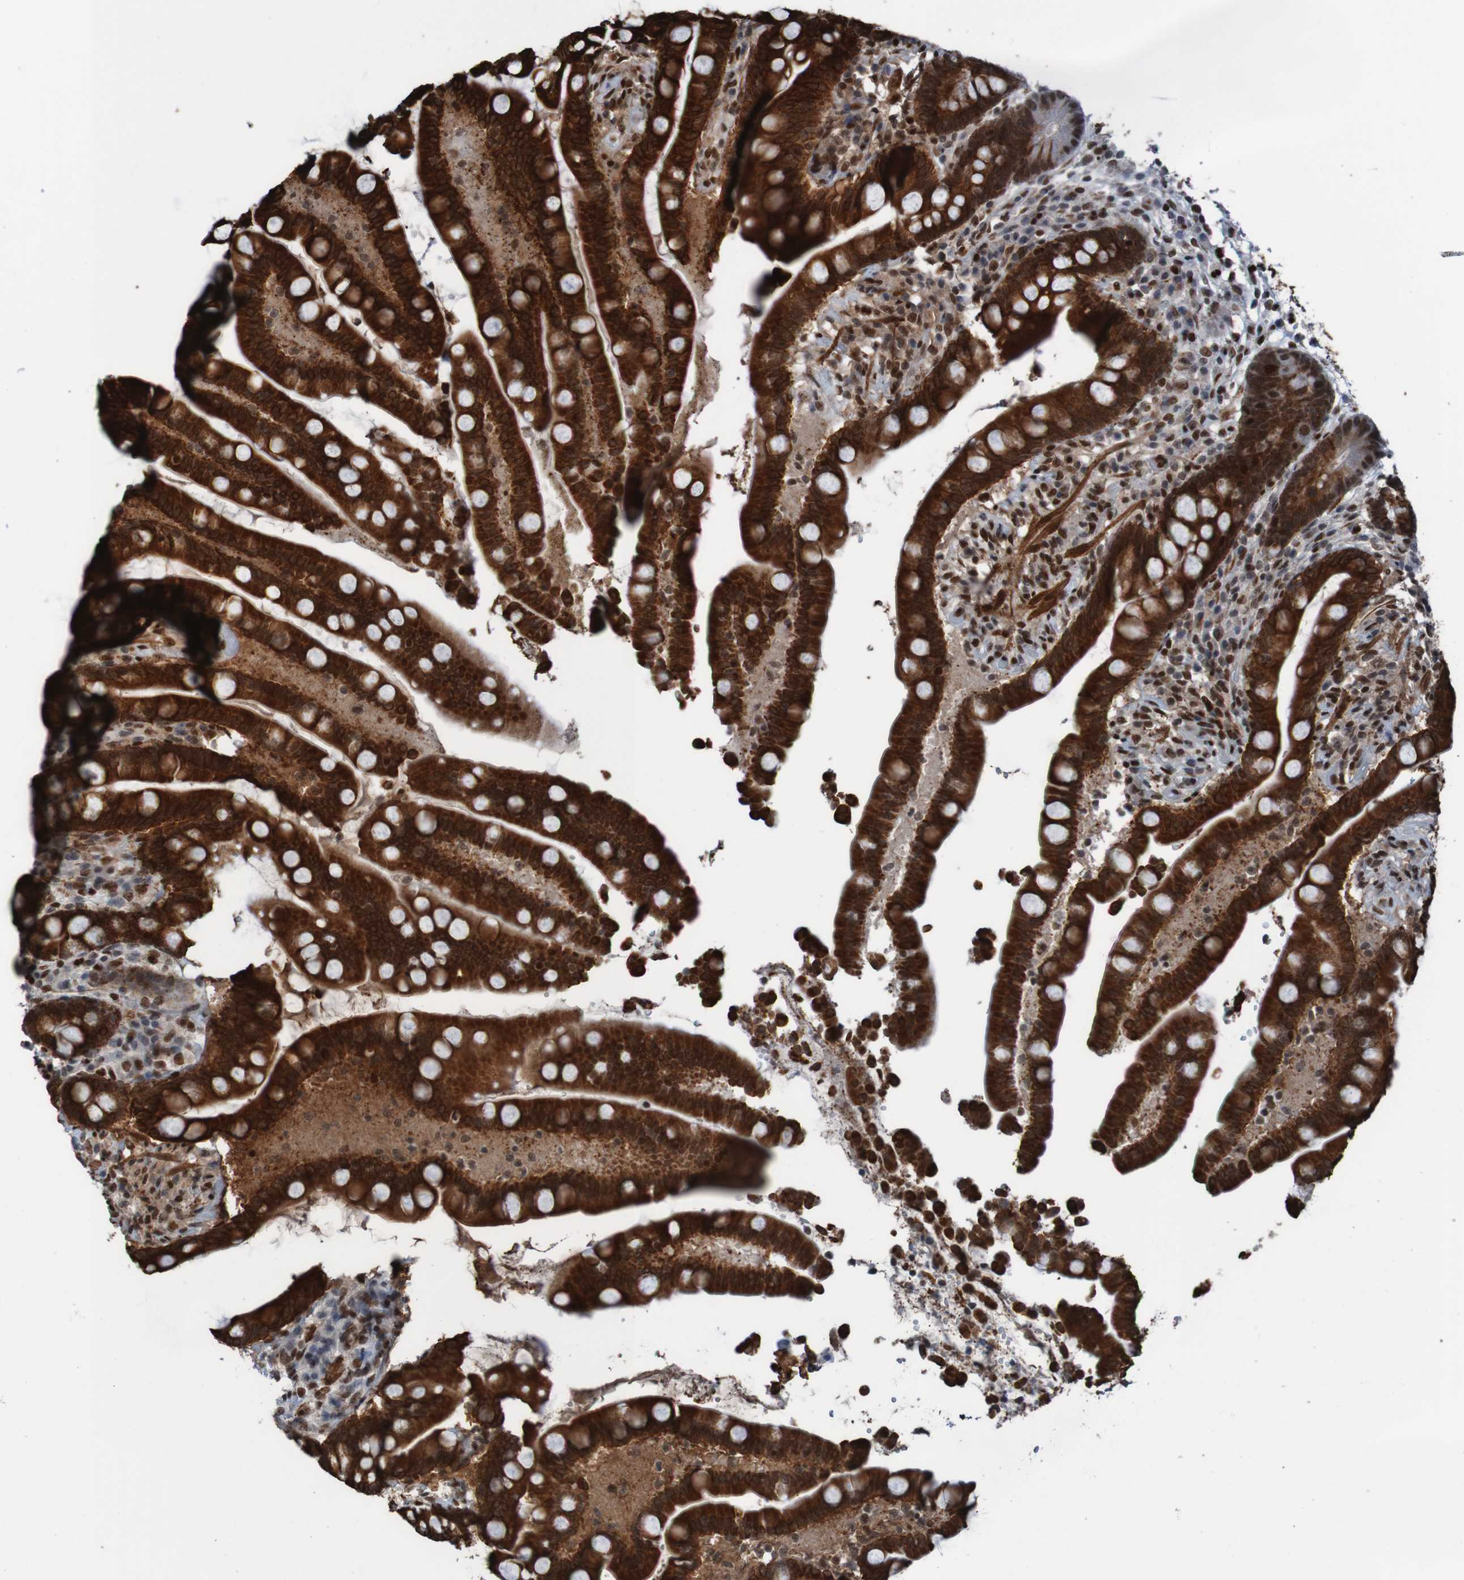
{"staining": {"intensity": "strong", "quantity": ">75%", "location": "nuclear"}, "tissue": "colon", "cell_type": "Endothelial cells", "image_type": "normal", "snomed": [{"axis": "morphology", "description": "Normal tissue, NOS"}, {"axis": "topography", "description": "Colon"}], "caption": "DAB immunohistochemical staining of normal colon exhibits strong nuclear protein positivity in about >75% of endothelial cells. The staining is performed using DAB (3,3'-diaminobenzidine) brown chromogen to label protein expression. The nuclei are counter-stained blue using hematoxylin.", "gene": "PHF2", "patient": {"sex": "male", "age": 73}}